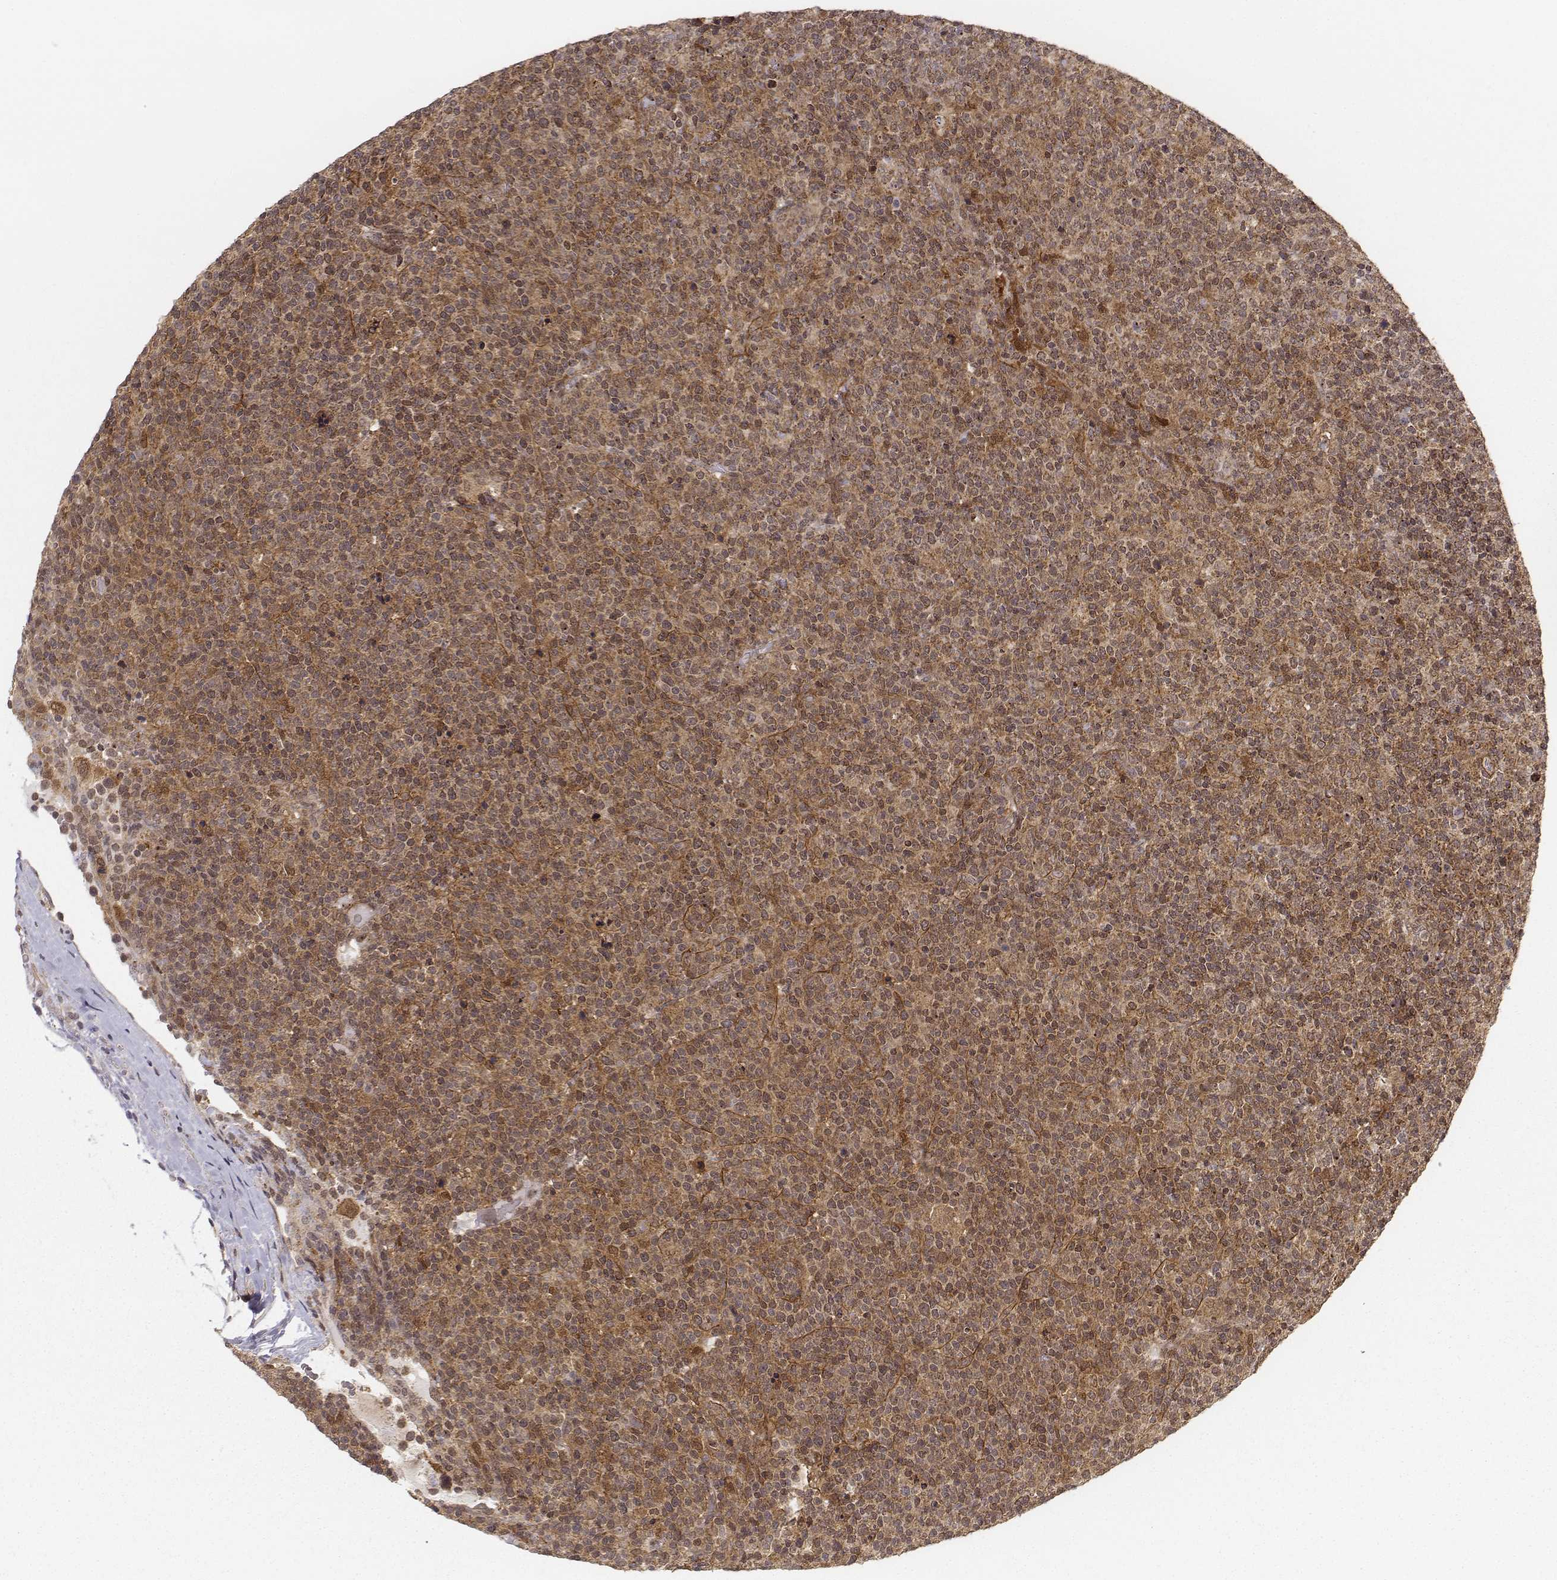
{"staining": {"intensity": "moderate", "quantity": ">75%", "location": "cytoplasmic/membranous"}, "tissue": "lymphoma", "cell_type": "Tumor cells", "image_type": "cancer", "snomed": [{"axis": "morphology", "description": "Malignant lymphoma, non-Hodgkin's type, High grade"}, {"axis": "topography", "description": "Lymph node"}], "caption": "High-magnification brightfield microscopy of malignant lymphoma, non-Hodgkin's type (high-grade) stained with DAB (3,3'-diaminobenzidine) (brown) and counterstained with hematoxylin (blue). tumor cells exhibit moderate cytoplasmic/membranous positivity is appreciated in approximately>75% of cells.", "gene": "ZFYVE19", "patient": {"sex": "male", "age": 61}}